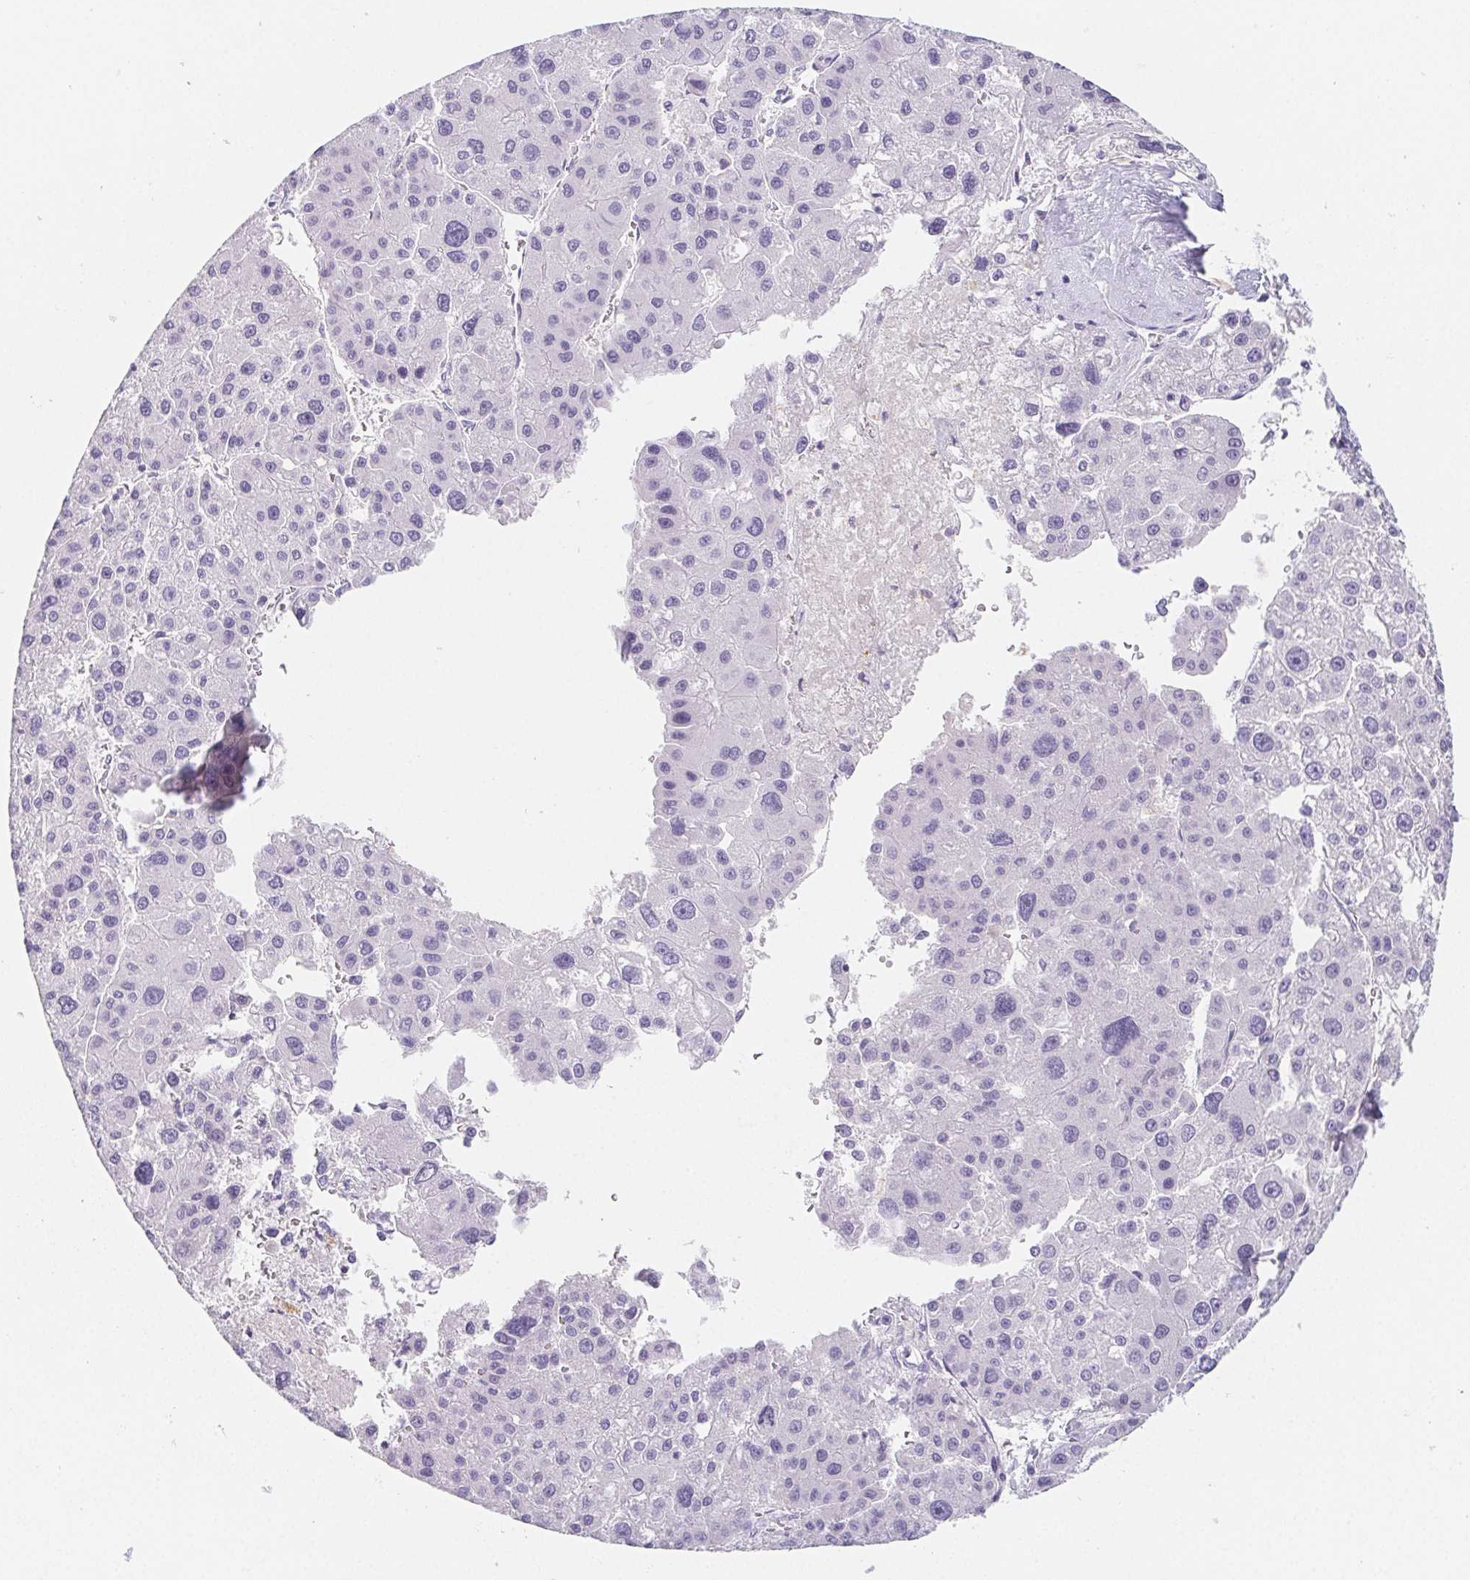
{"staining": {"intensity": "negative", "quantity": "none", "location": "none"}, "tissue": "liver cancer", "cell_type": "Tumor cells", "image_type": "cancer", "snomed": [{"axis": "morphology", "description": "Carcinoma, Hepatocellular, NOS"}, {"axis": "topography", "description": "Liver"}], "caption": "Liver hepatocellular carcinoma was stained to show a protein in brown. There is no significant expression in tumor cells.", "gene": "ITIH2", "patient": {"sex": "male", "age": 73}}